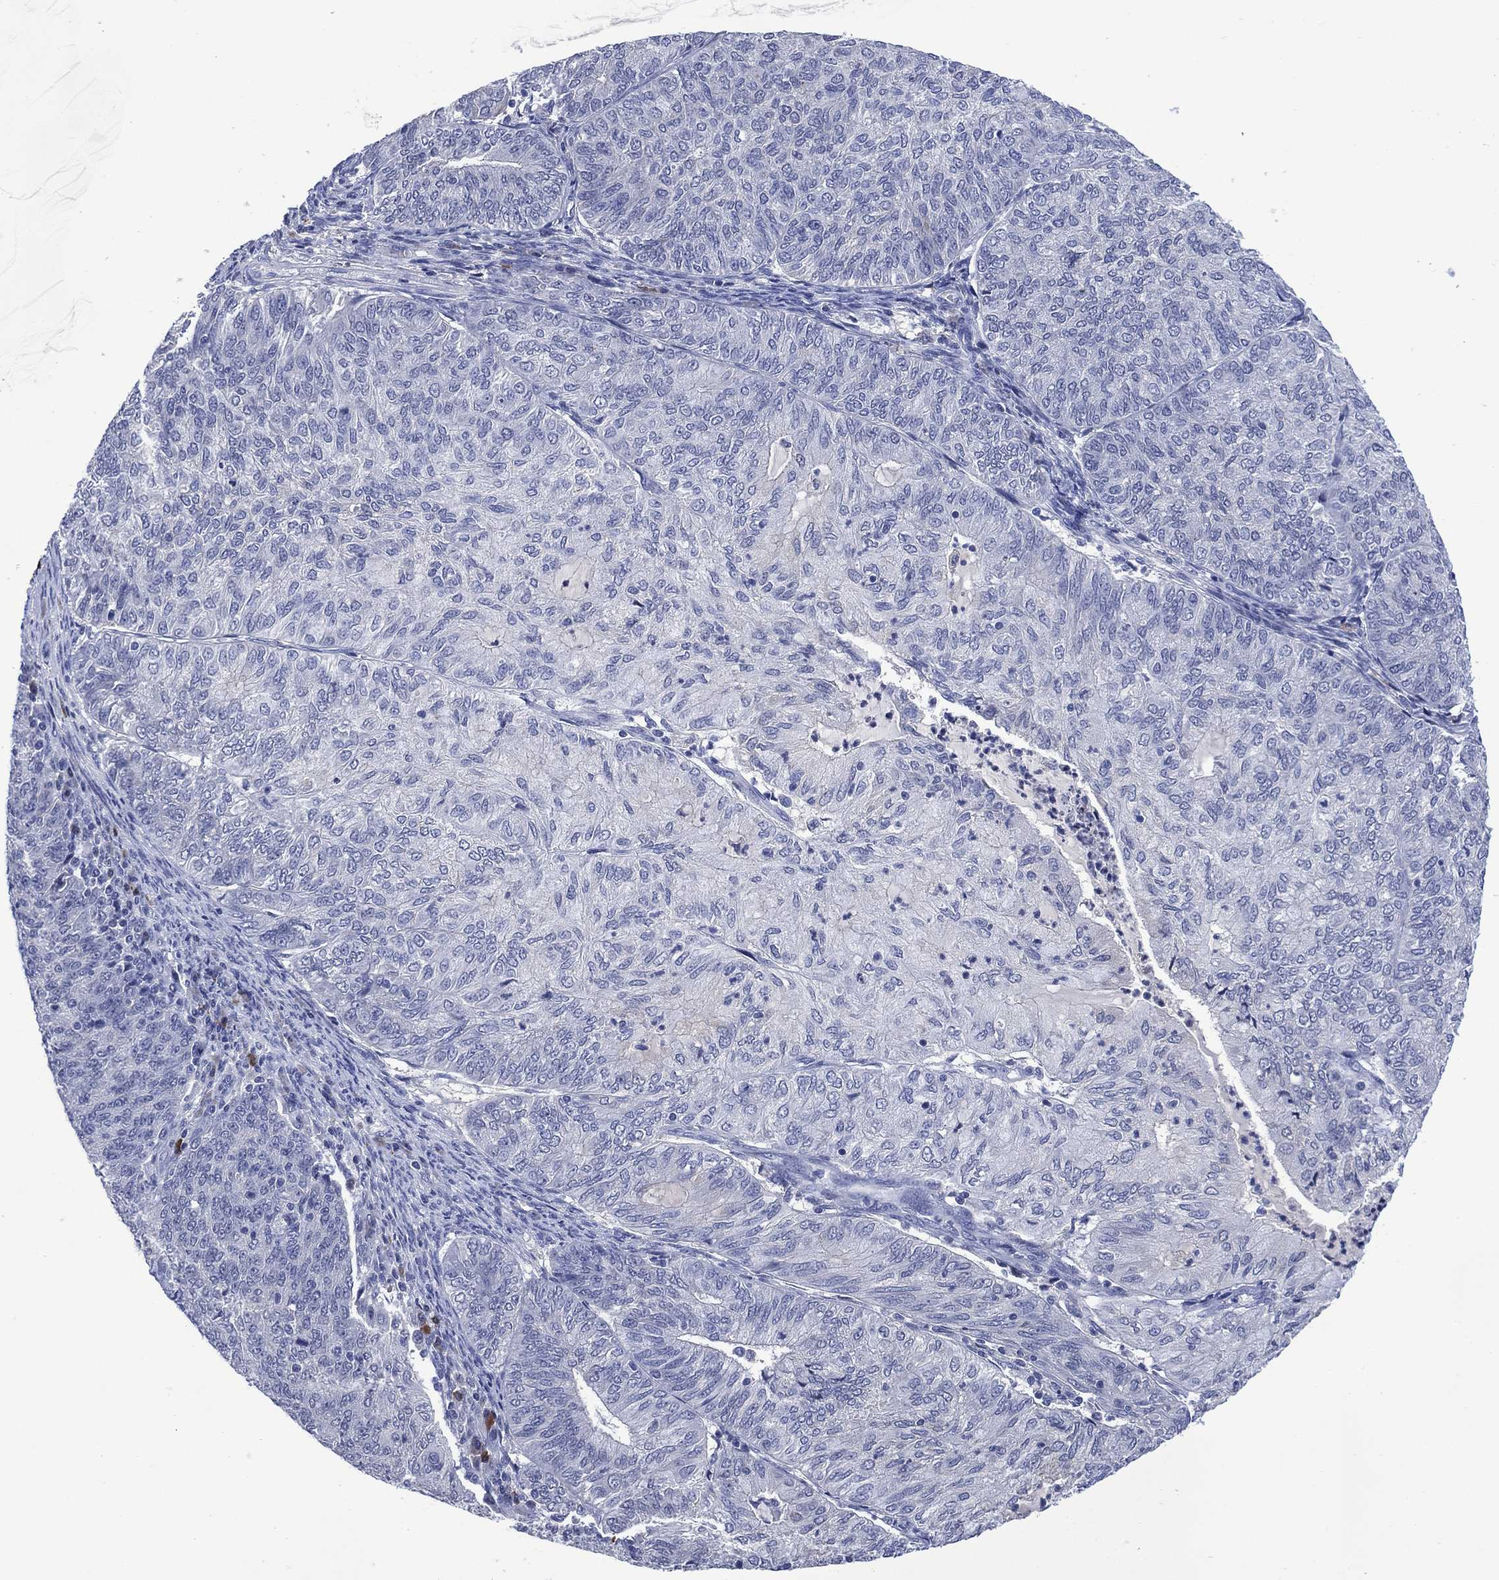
{"staining": {"intensity": "negative", "quantity": "none", "location": "none"}, "tissue": "endometrial cancer", "cell_type": "Tumor cells", "image_type": "cancer", "snomed": [{"axis": "morphology", "description": "Adenocarcinoma, NOS"}, {"axis": "topography", "description": "Endometrium"}], "caption": "The immunohistochemistry photomicrograph has no significant expression in tumor cells of endometrial cancer tissue.", "gene": "USP26", "patient": {"sex": "female", "age": 82}}